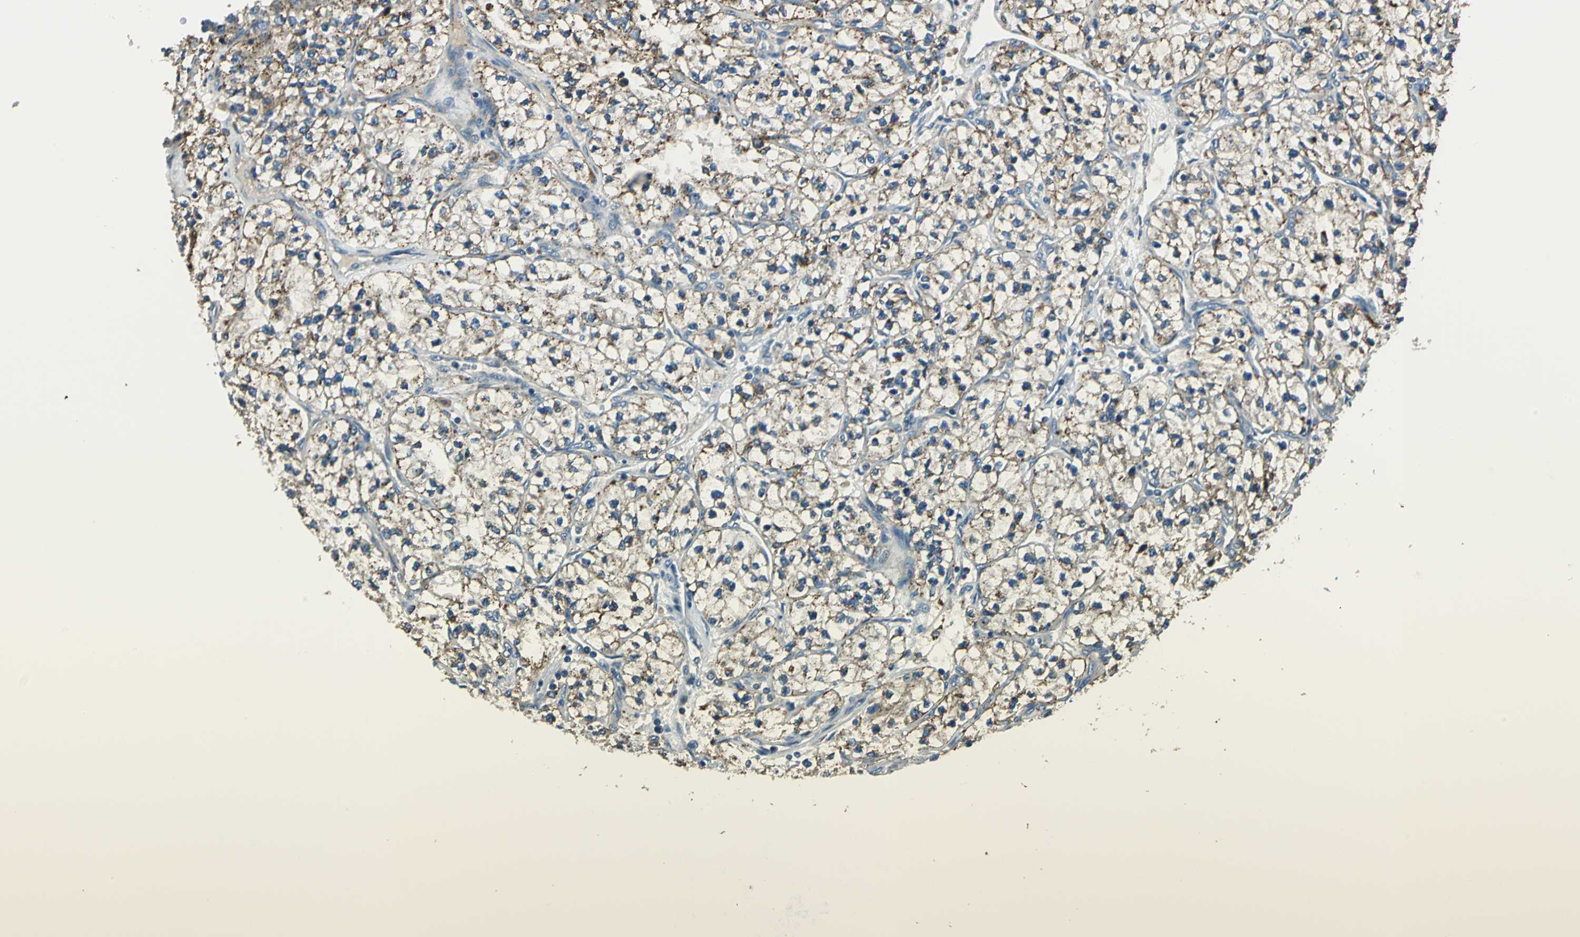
{"staining": {"intensity": "moderate", "quantity": "25%-75%", "location": "cytoplasmic/membranous"}, "tissue": "renal cancer", "cell_type": "Tumor cells", "image_type": "cancer", "snomed": [{"axis": "morphology", "description": "Adenocarcinoma, NOS"}, {"axis": "topography", "description": "Kidney"}], "caption": "Tumor cells exhibit moderate cytoplasmic/membranous positivity in approximately 25%-75% of cells in renal adenocarcinoma. Immunohistochemistry stains the protein in brown and the nuclei are stained blue.", "gene": "NIT1", "patient": {"sex": "female", "age": 57}}